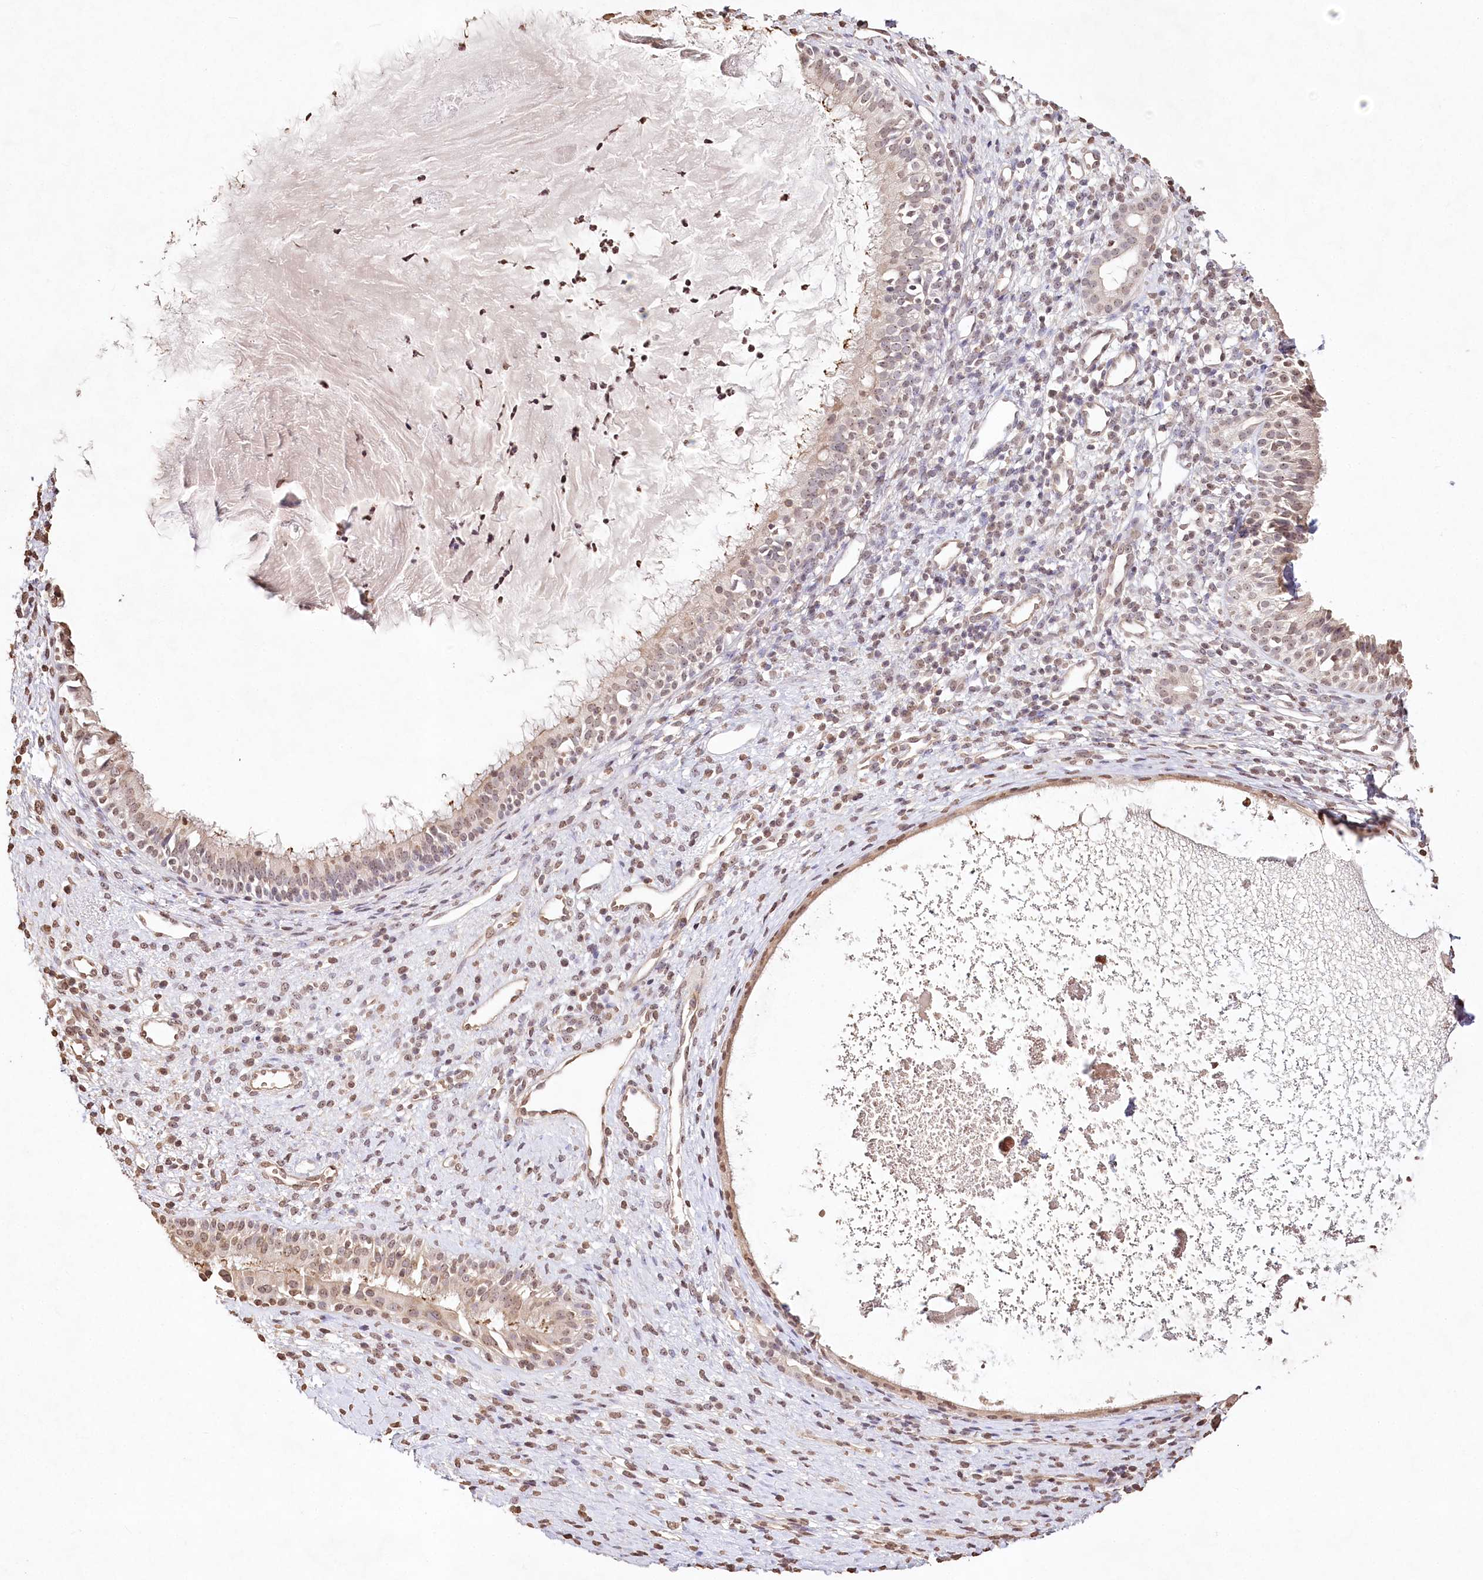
{"staining": {"intensity": "moderate", "quantity": "25%-75%", "location": "cytoplasmic/membranous,nuclear"}, "tissue": "nasopharynx", "cell_type": "Respiratory epithelial cells", "image_type": "normal", "snomed": [{"axis": "morphology", "description": "Normal tissue, NOS"}, {"axis": "topography", "description": "Nasopharynx"}], "caption": "Nasopharynx stained for a protein (brown) displays moderate cytoplasmic/membranous,nuclear positive staining in about 25%-75% of respiratory epithelial cells.", "gene": "DMXL1", "patient": {"sex": "male", "age": 22}}